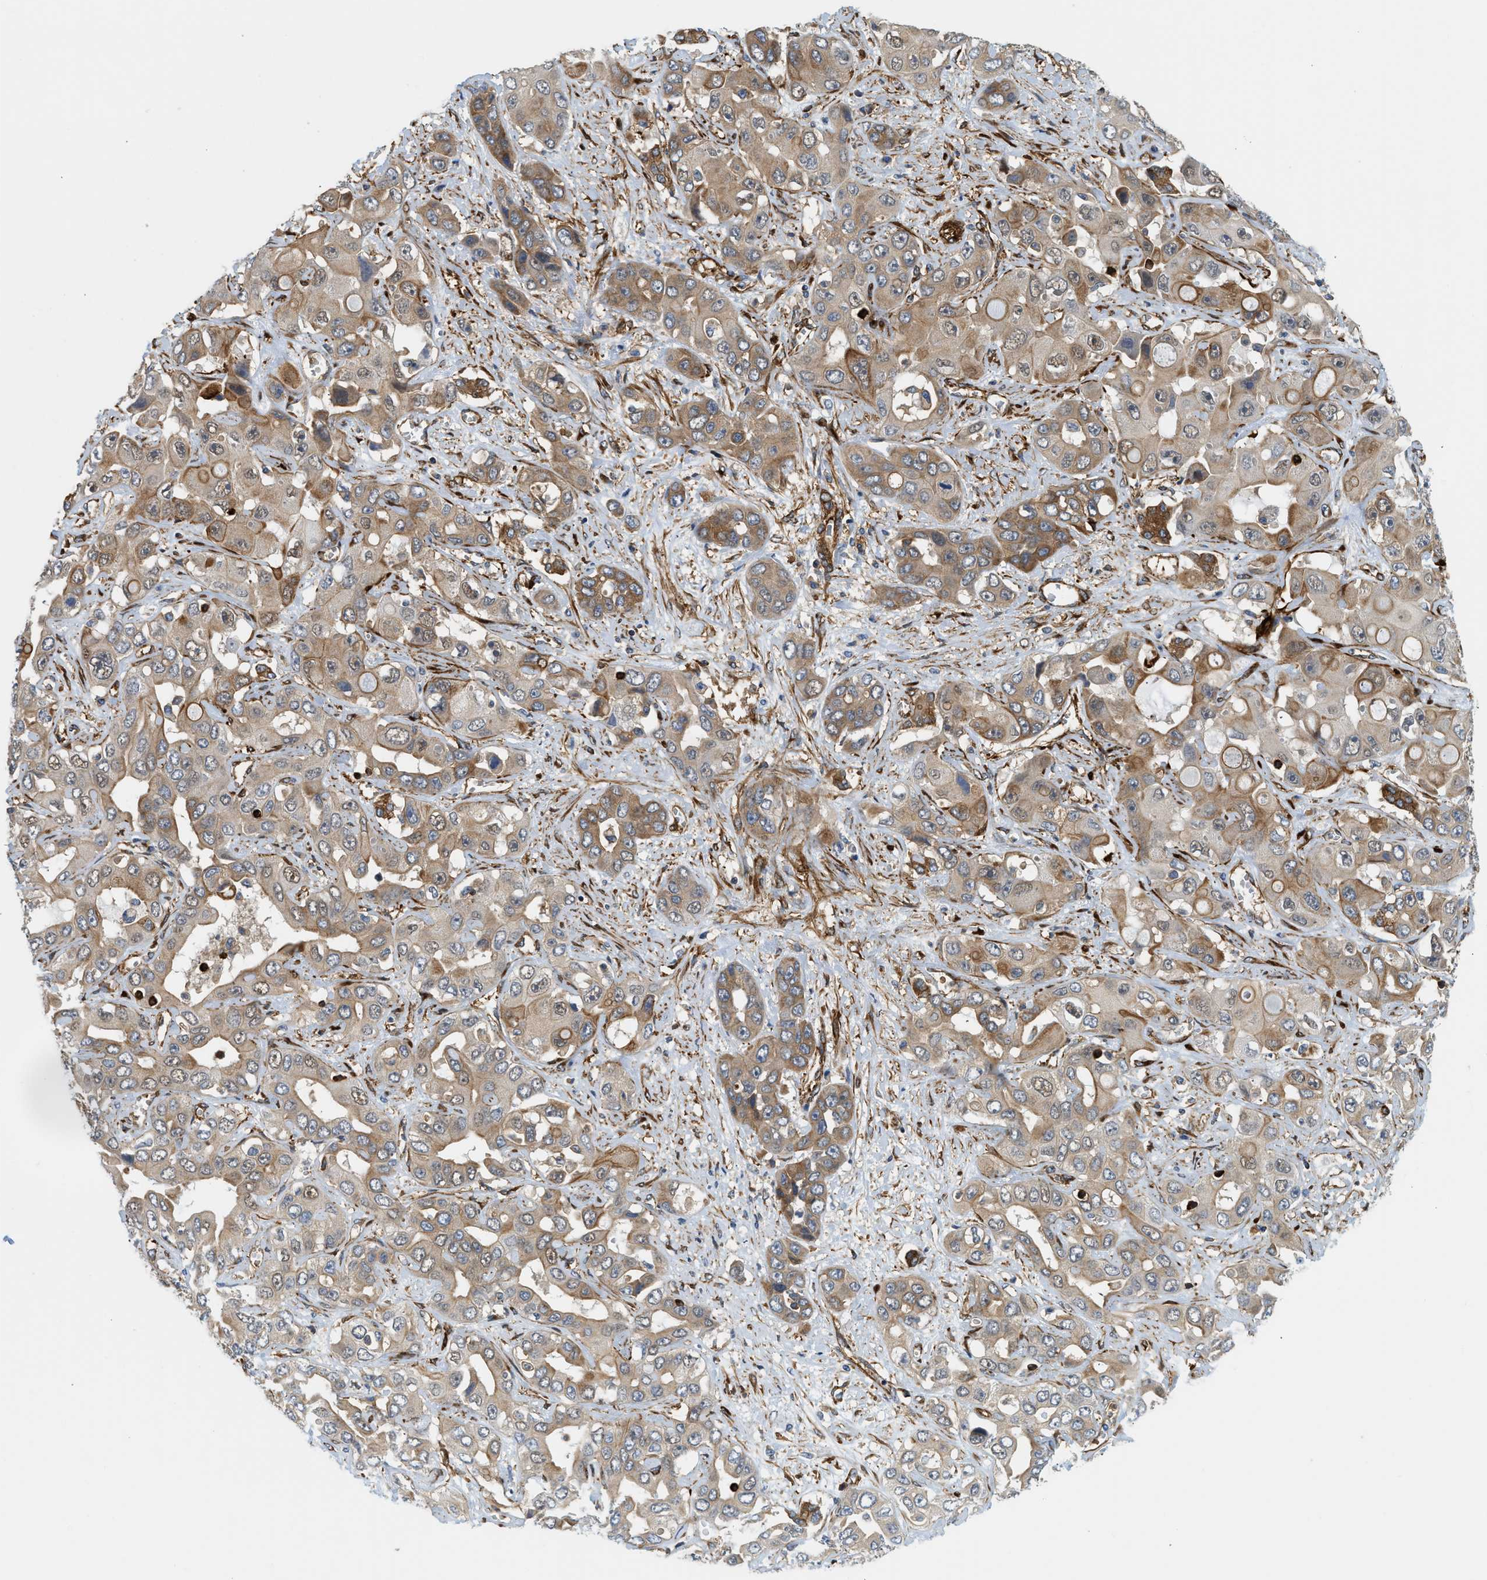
{"staining": {"intensity": "moderate", "quantity": ">75%", "location": "cytoplasmic/membranous"}, "tissue": "liver cancer", "cell_type": "Tumor cells", "image_type": "cancer", "snomed": [{"axis": "morphology", "description": "Cholangiocarcinoma"}, {"axis": "topography", "description": "Liver"}], "caption": "Immunohistochemical staining of liver cholangiocarcinoma displays medium levels of moderate cytoplasmic/membranous positivity in approximately >75% of tumor cells.", "gene": "HIP1", "patient": {"sex": "female", "age": 52}}